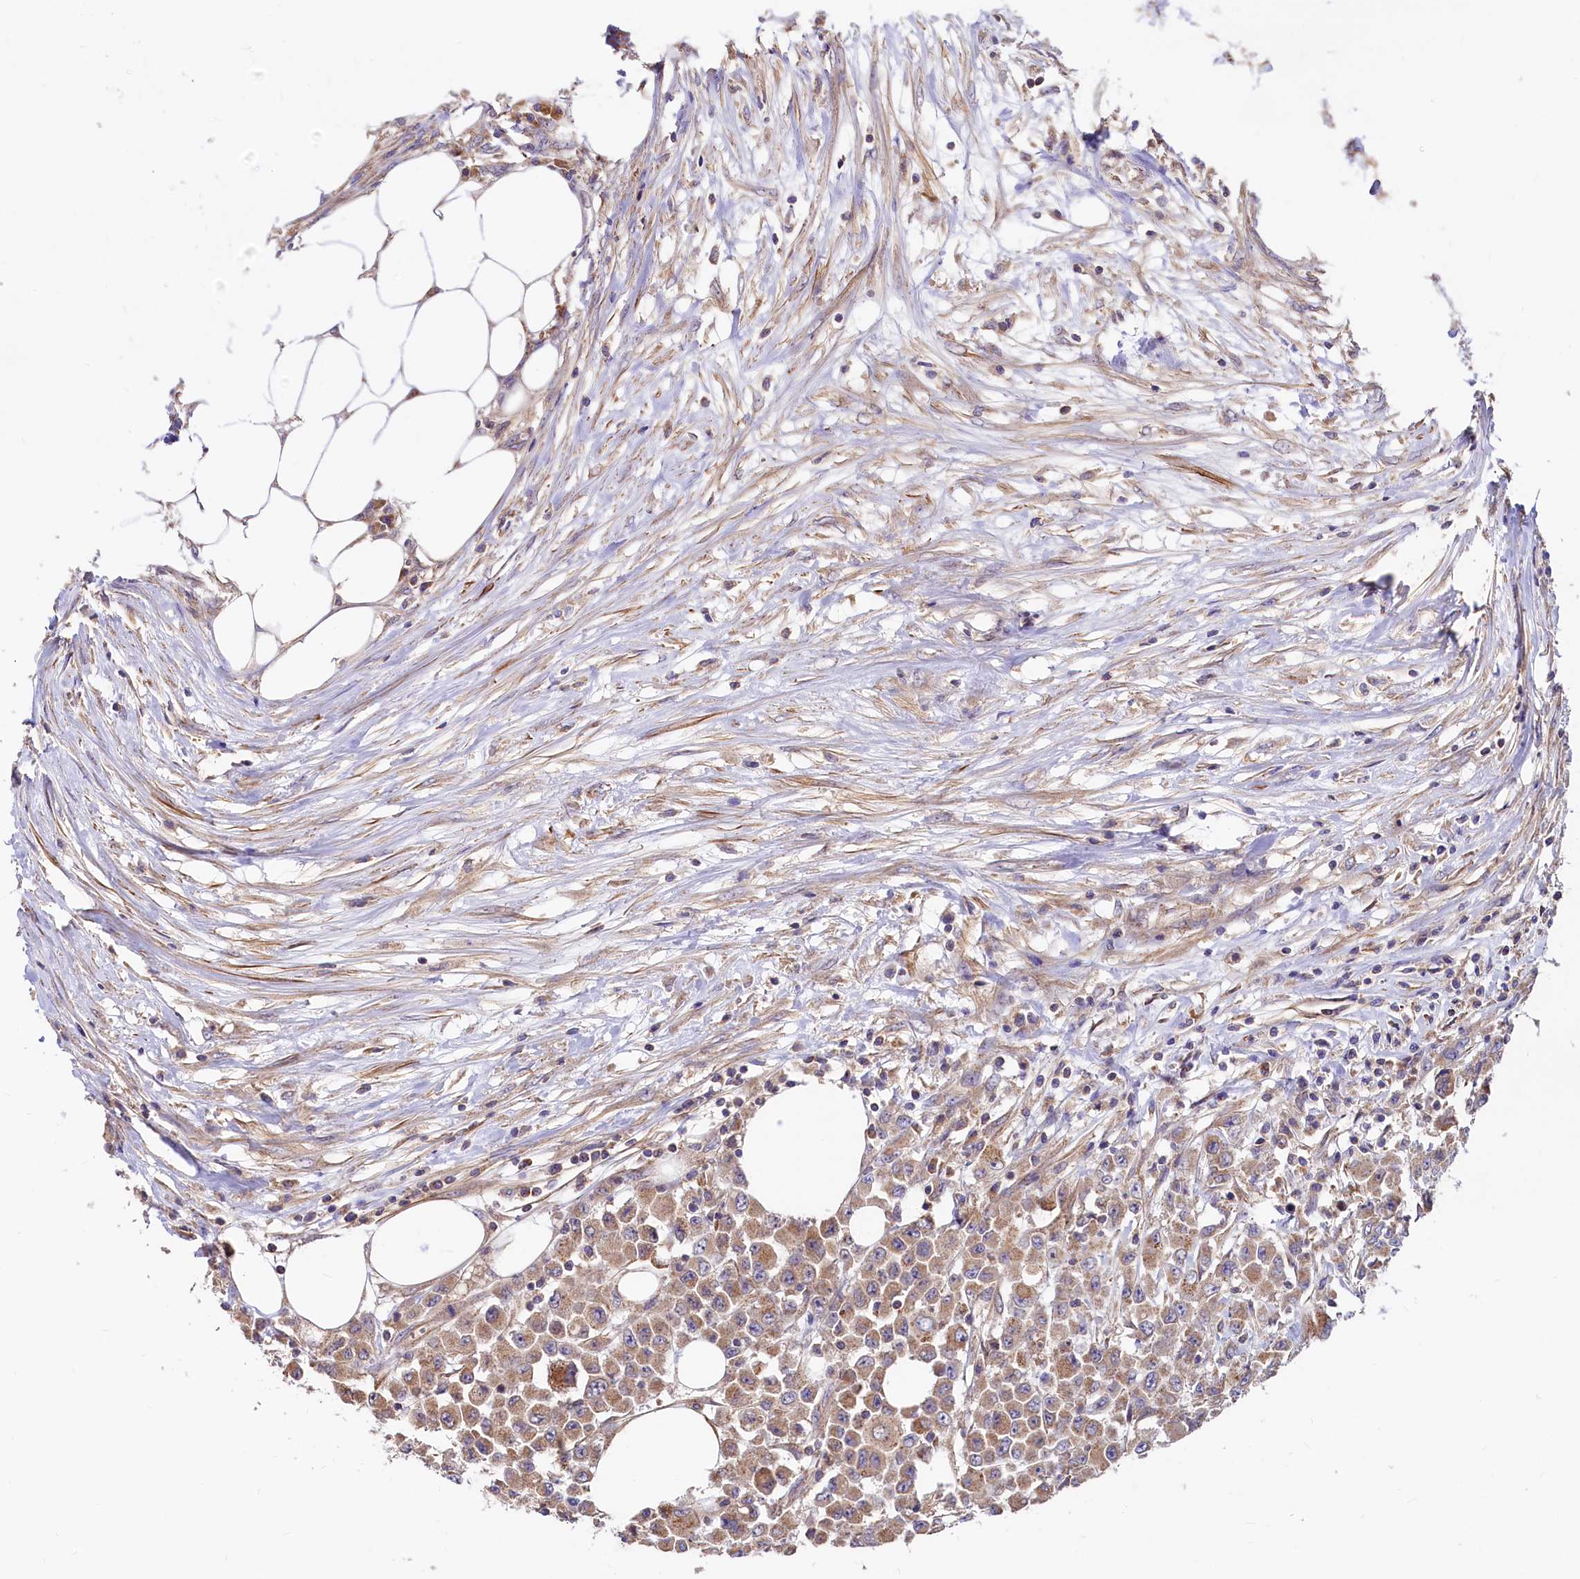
{"staining": {"intensity": "moderate", "quantity": ">75%", "location": "cytoplasmic/membranous"}, "tissue": "colorectal cancer", "cell_type": "Tumor cells", "image_type": "cancer", "snomed": [{"axis": "morphology", "description": "Adenocarcinoma, NOS"}, {"axis": "topography", "description": "Colon"}], "caption": "A medium amount of moderate cytoplasmic/membranous positivity is identified in approximately >75% of tumor cells in colorectal adenocarcinoma tissue.", "gene": "CIAO3", "patient": {"sex": "male", "age": 51}}